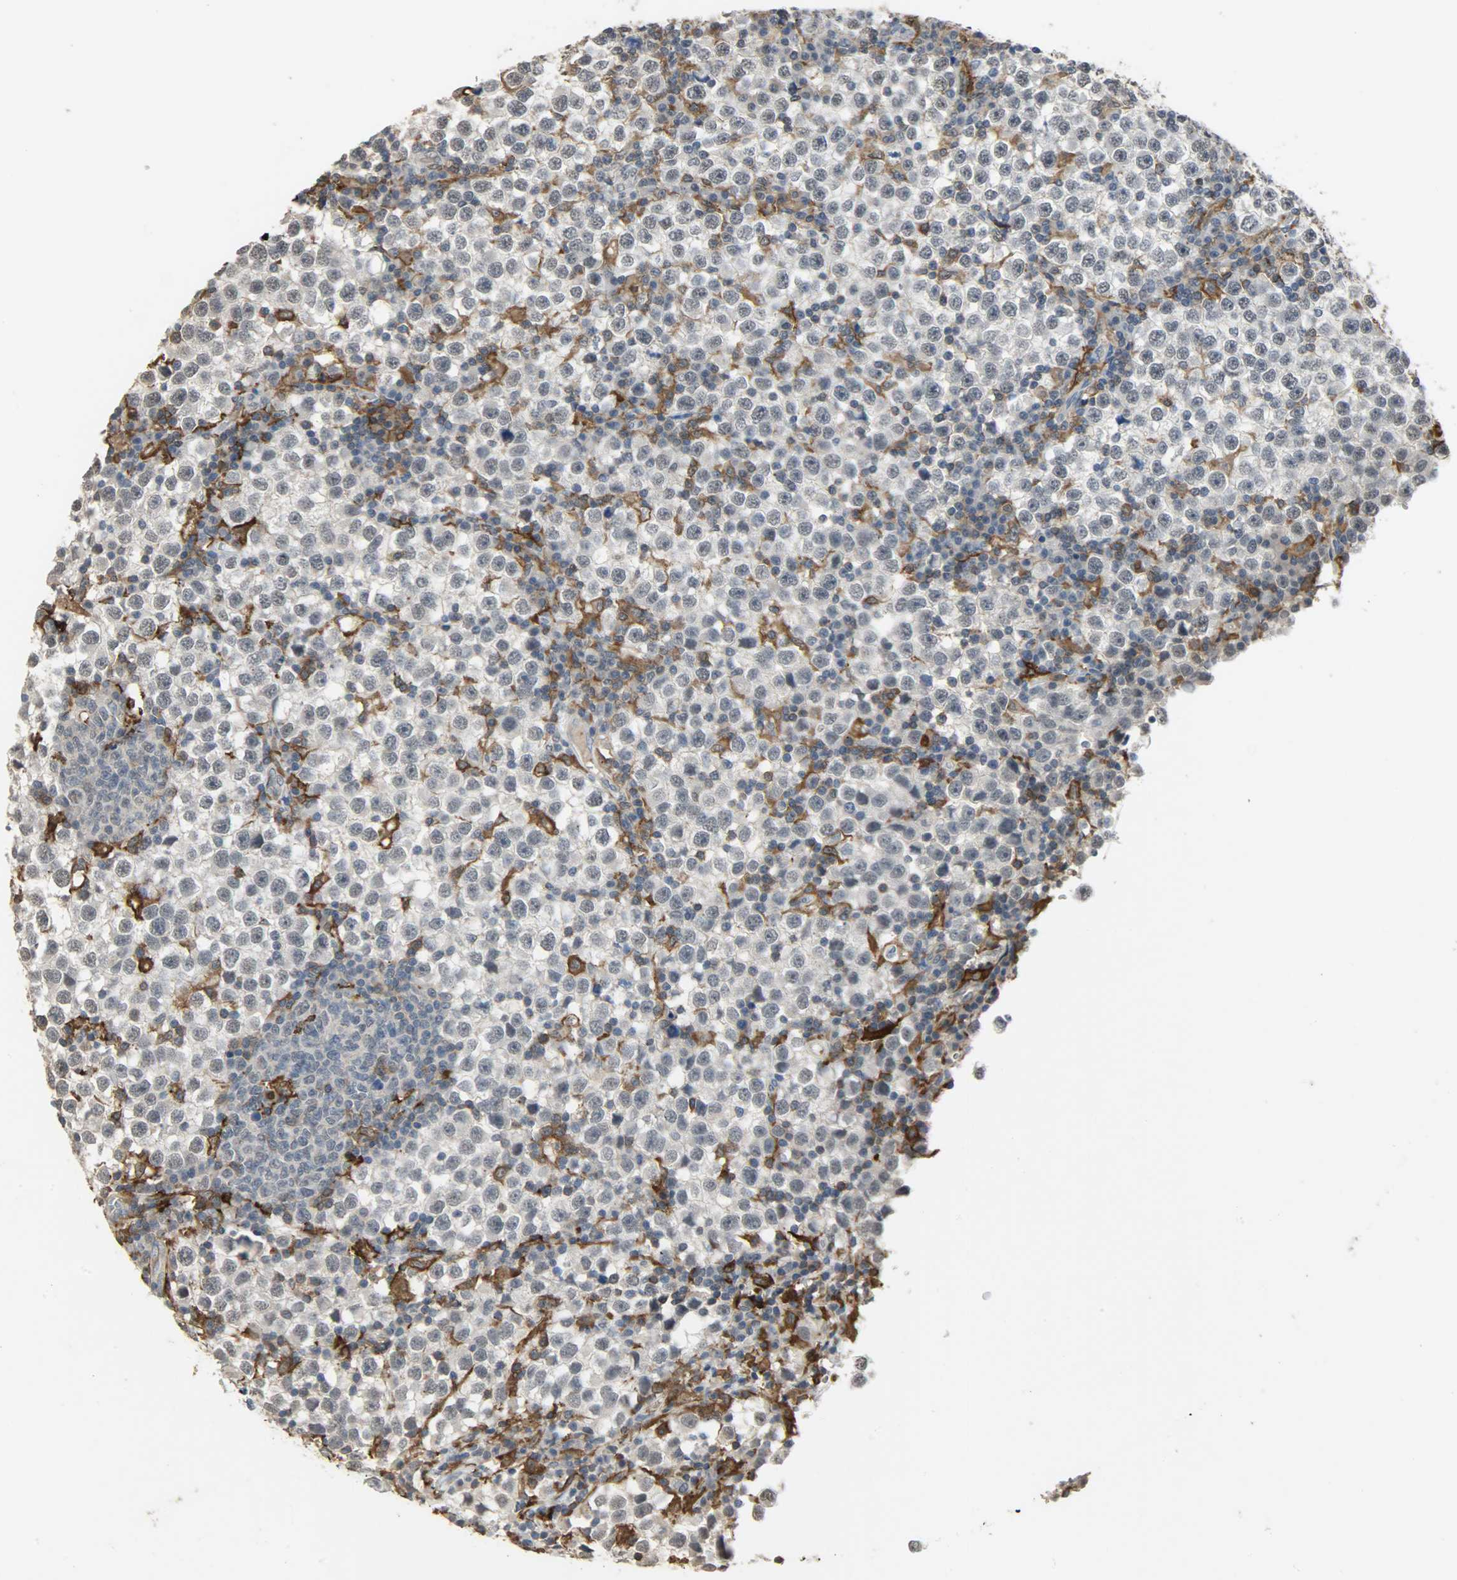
{"staining": {"intensity": "negative", "quantity": "none", "location": "none"}, "tissue": "testis cancer", "cell_type": "Tumor cells", "image_type": "cancer", "snomed": [{"axis": "morphology", "description": "Seminoma, NOS"}, {"axis": "topography", "description": "Testis"}], "caption": "Tumor cells show no significant protein staining in testis cancer (seminoma).", "gene": "SKAP2", "patient": {"sex": "male", "age": 65}}